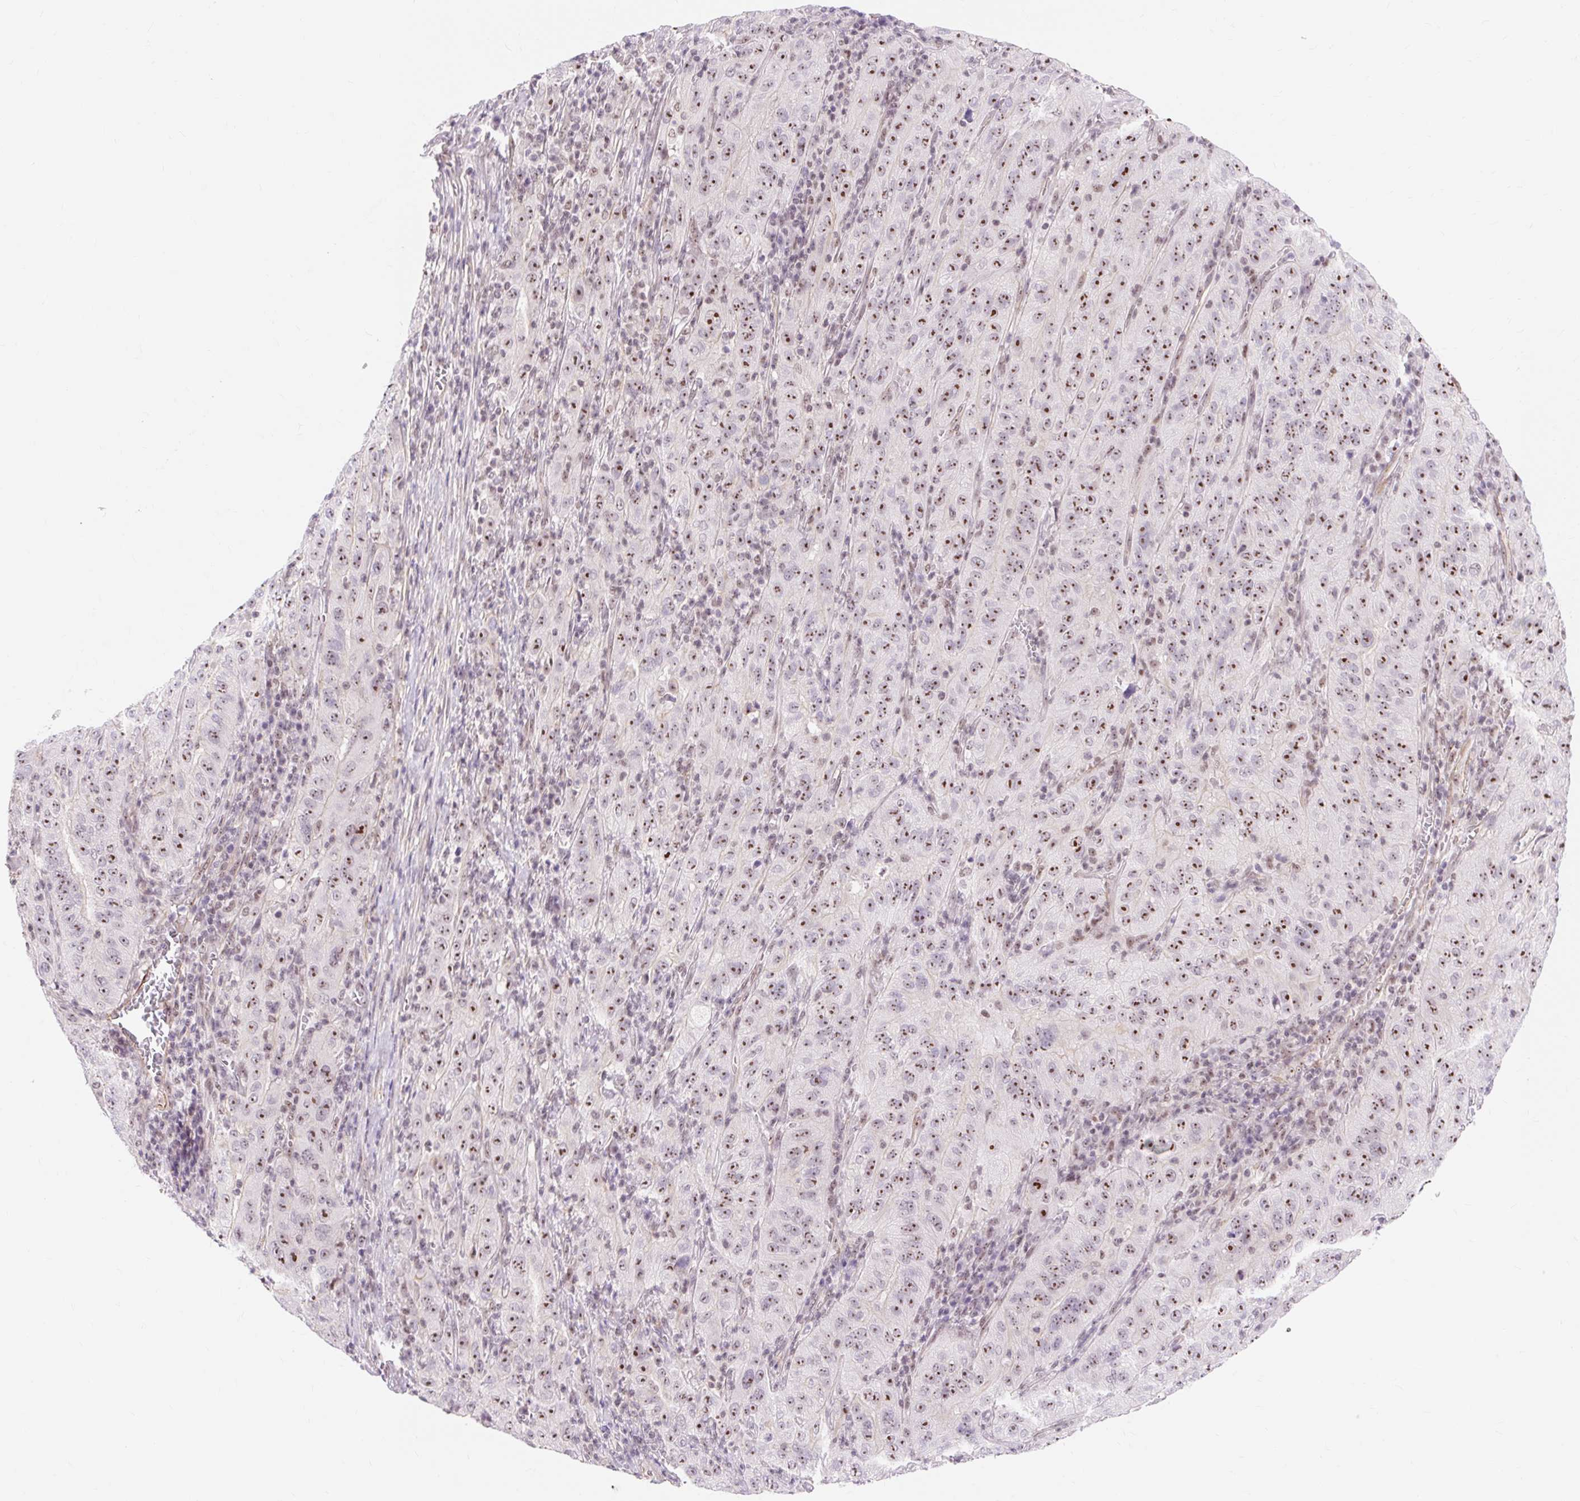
{"staining": {"intensity": "moderate", "quantity": ">75%", "location": "nuclear"}, "tissue": "pancreatic cancer", "cell_type": "Tumor cells", "image_type": "cancer", "snomed": [{"axis": "morphology", "description": "Adenocarcinoma, NOS"}, {"axis": "topography", "description": "Pancreas"}], "caption": "Protein analysis of pancreatic cancer (adenocarcinoma) tissue shows moderate nuclear staining in about >75% of tumor cells.", "gene": "OBP2A", "patient": {"sex": "male", "age": 63}}